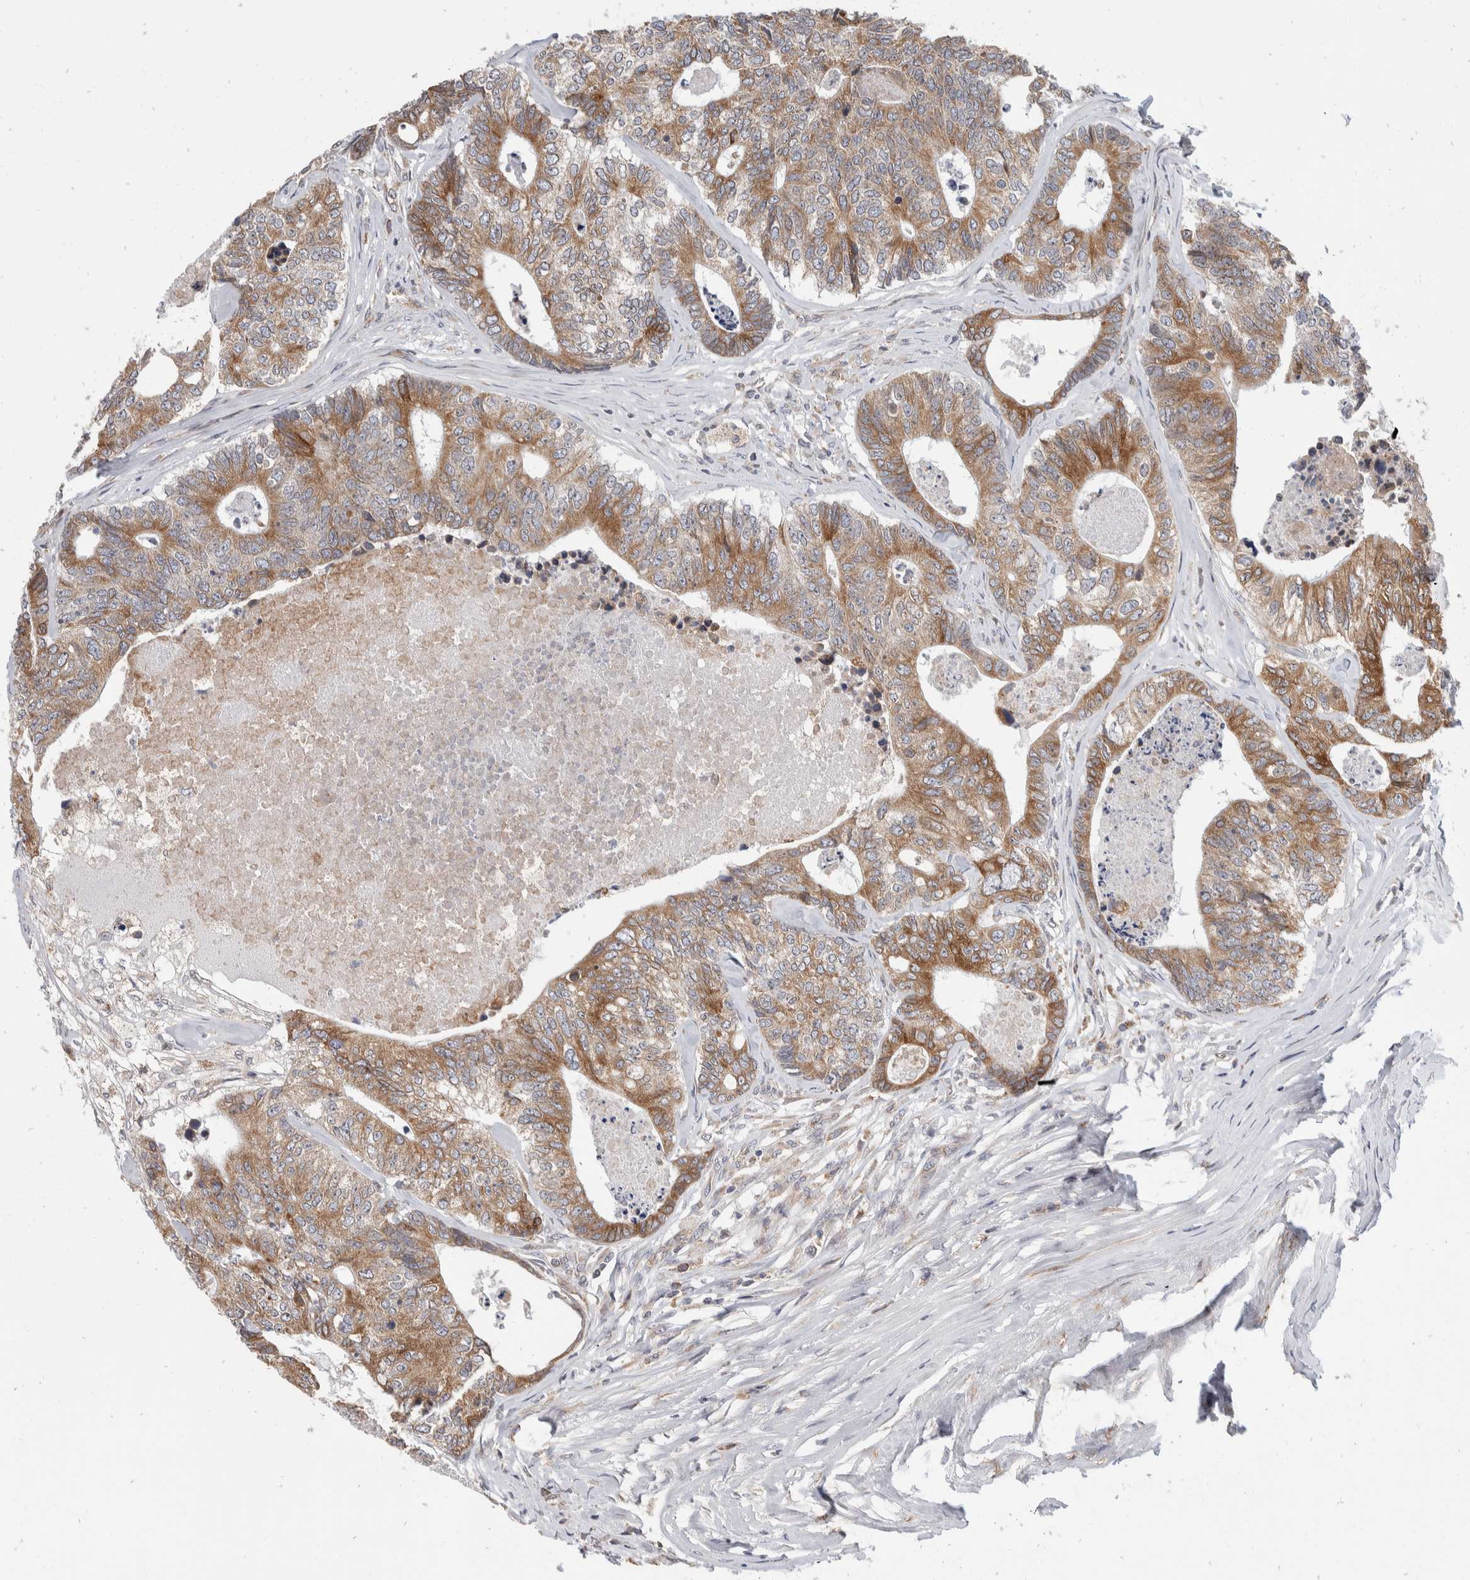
{"staining": {"intensity": "moderate", "quantity": ">75%", "location": "cytoplasmic/membranous"}, "tissue": "colorectal cancer", "cell_type": "Tumor cells", "image_type": "cancer", "snomed": [{"axis": "morphology", "description": "Adenocarcinoma, NOS"}, {"axis": "topography", "description": "Colon"}], "caption": "Human colorectal cancer (adenocarcinoma) stained with a brown dye exhibits moderate cytoplasmic/membranous positive staining in approximately >75% of tumor cells.", "gene": "TMEM245", "patient": {"sex": "female", "age": 67}}